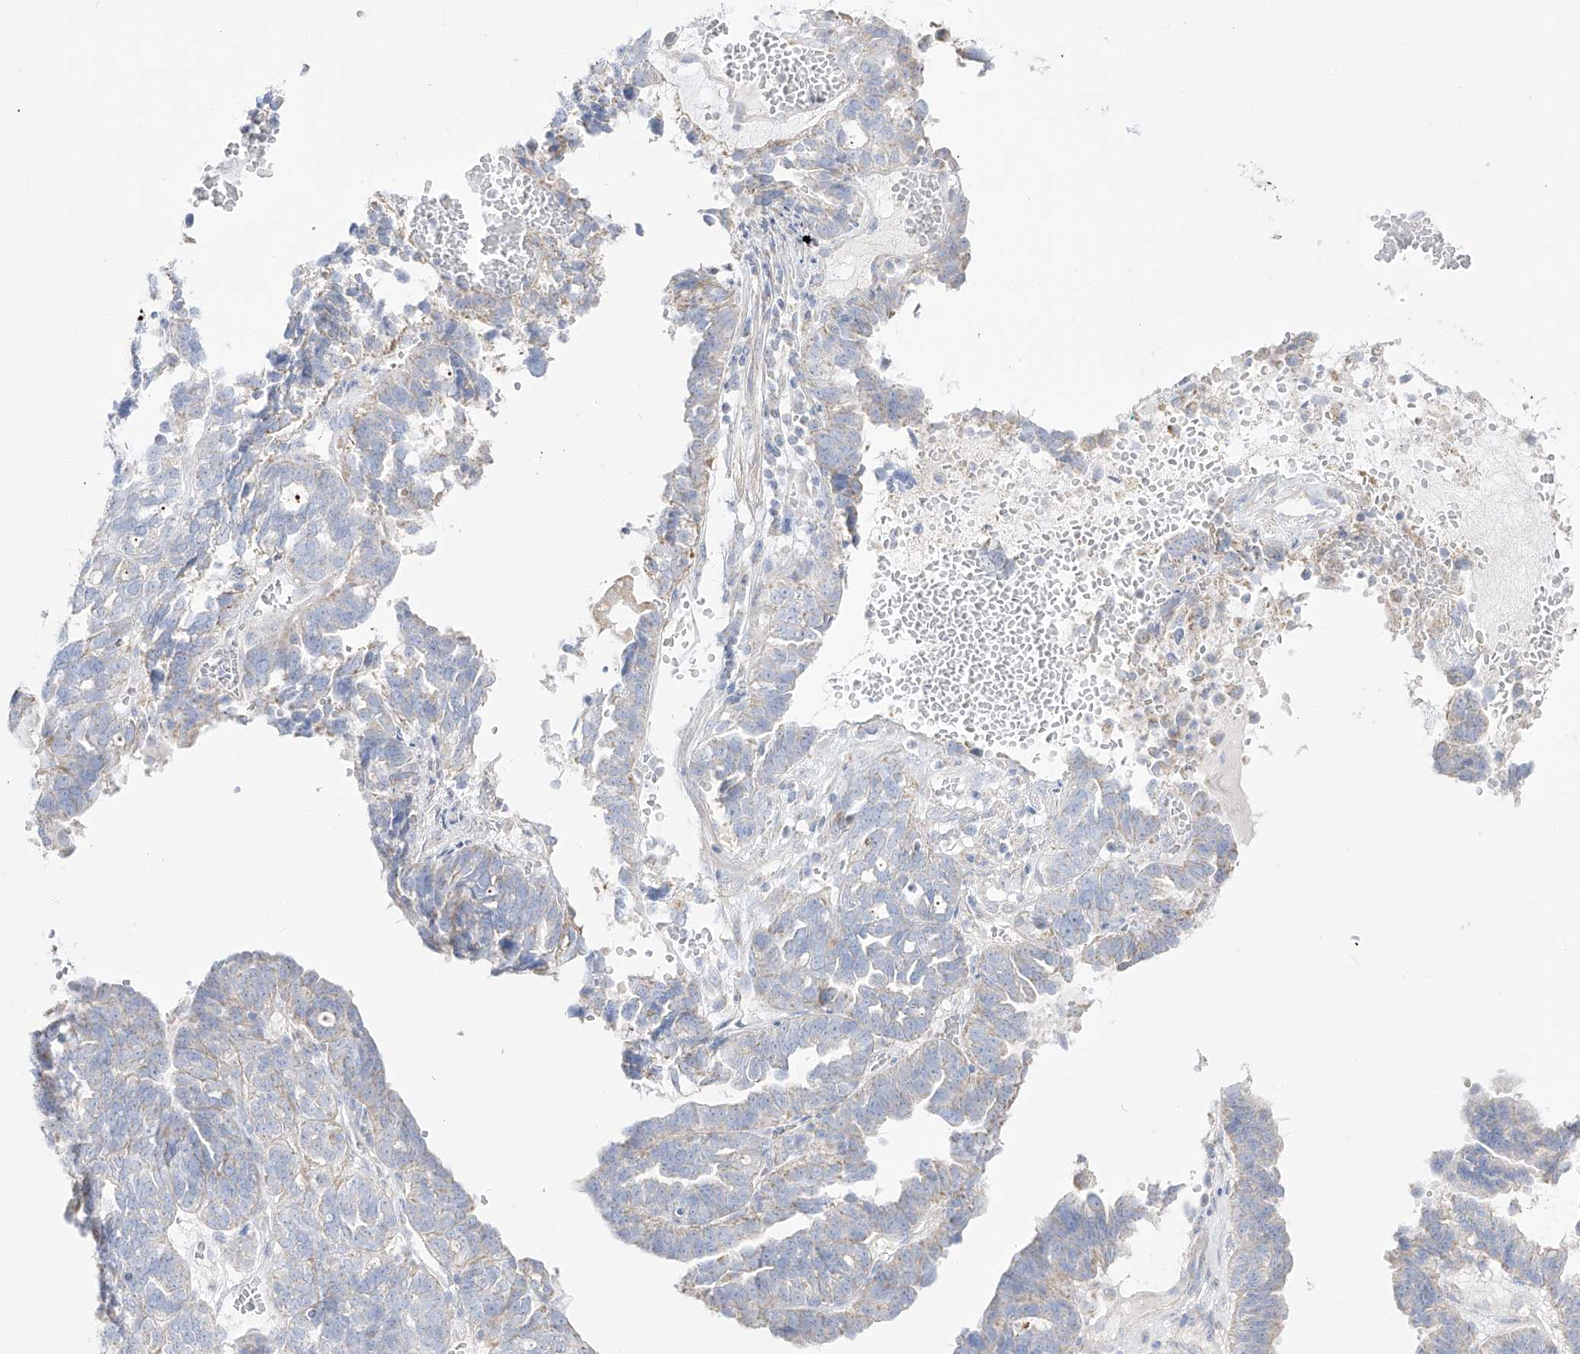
{"staining": {"intensity": "weak", "quantity": "<25%", "location": "cytoplasmic/membranous"}, "tissue": "ovarian cancer", "cell_type": "Tumor cells", "image_type": "cancer", "snomed": [{"axis": "morphology", "description": "Cystadenocarcinoma, serous, NOS"}, {"axis": "topography", "description": "Ovary"}], "caption": "Immunohistochemistry (IHC) of human ovarian cancer (serous cystadenocarcinoma) shows no staining in tumor cells. (DAB (3,3'-diaminobenzidine) immunohistochemistry visualized using brightfield microscopy, high magnification).", "gene": "RCHY1", "patient": {"sex": "female", "age": 59}}